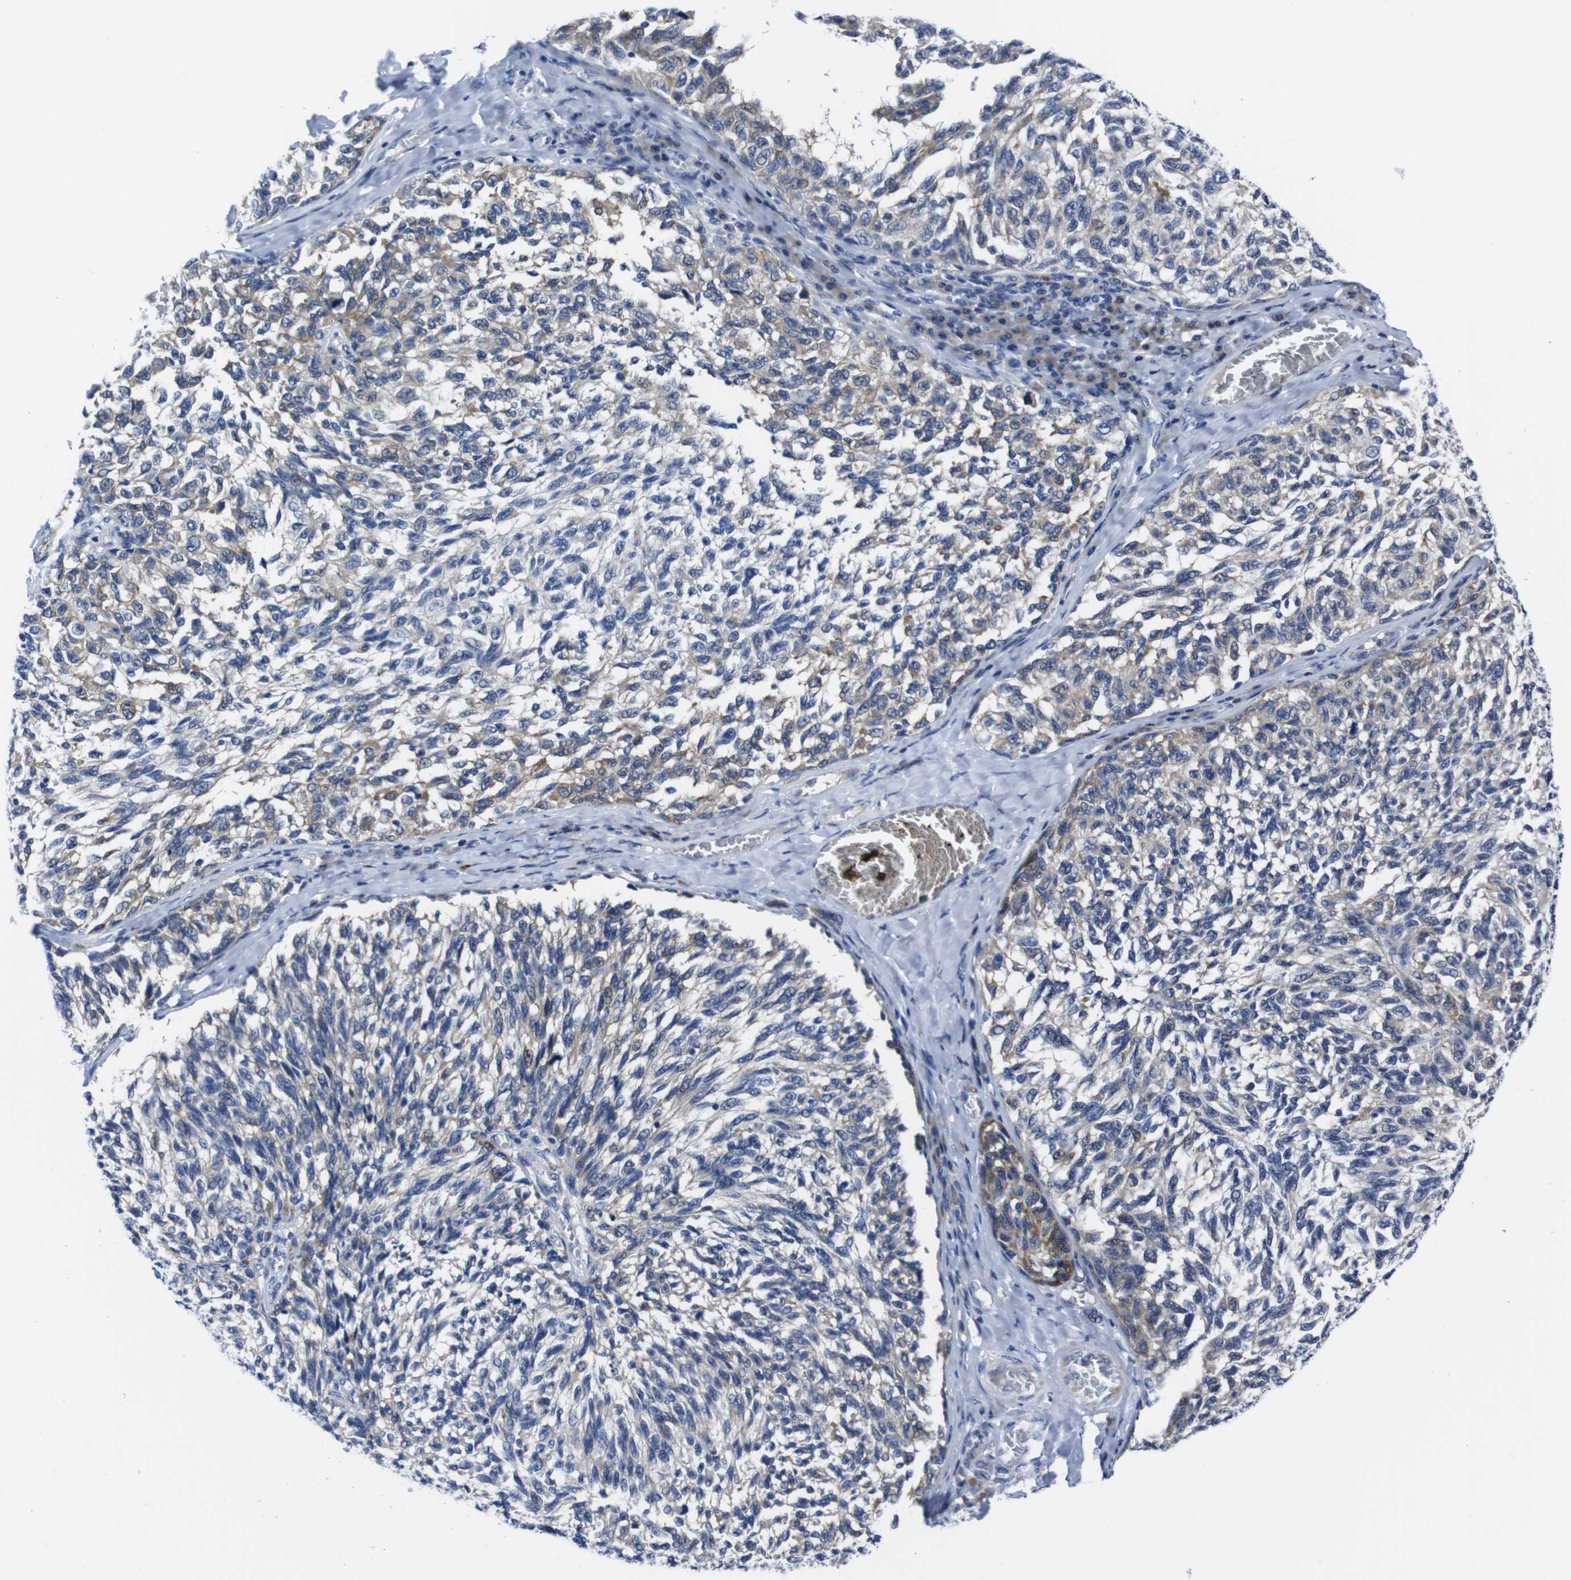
{"staining": {"intensity": "moderate", "quantity": "25%-75%", "location": "cytoplasmic/membranous"}, "tissue": "melanoma", "cell_type": "Tumor cells", "image_type": "cancer", "snomed": [{"axis": "morphology", "description": "Malignant melanoma, NOS"}, {"axis": "topography", "description": "Skin"}], "caption": "A medium amount of moderate cytoplasmic/membranous positivity is seen in approximately 25%-75% of tumor cells in melanoma tissue. (Brightfield microscopy of DAB IHC at high magnification).", "gene": "EIF4A1", "patient": {"sex": "female", "age": 73}}